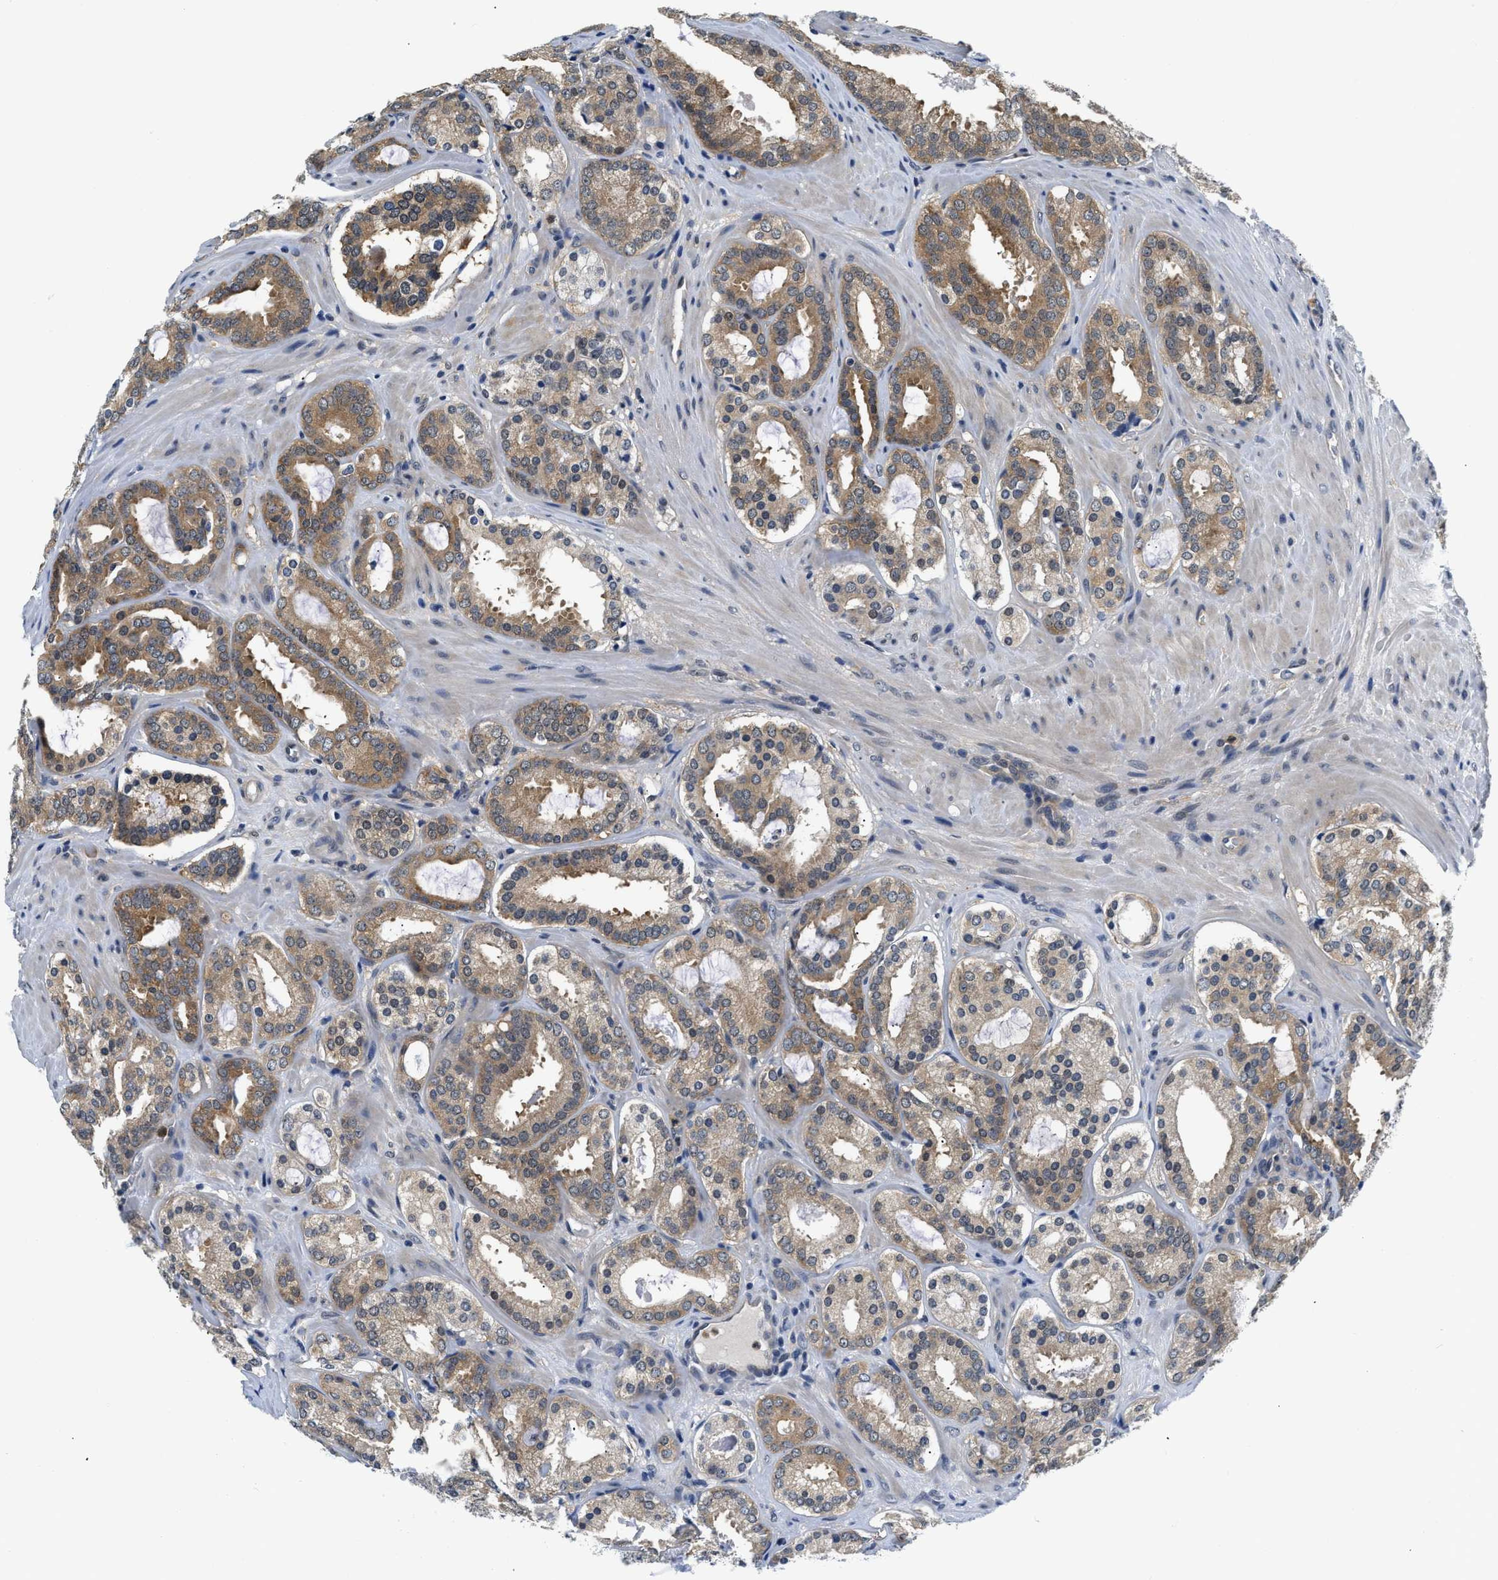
{"staining": {"intensity": "moderate", "quantity": ">75%", "location": "cytoplasmic/membranous"}, "tissue": "prostate cancer", "cell_type": "Tumor cells", "image_type": "cancer", "snomed": [{"axis": "morphology", "description": "Adenocarcinoma, Low grade"}, {"axis": "topography", "description": "Prostate"}], "caption": "Prostate cancer (low-grade adenocarcinoma) tissue displays moderate cytoplasmic/membranous expression in approximately >75% of tumor cells The staining was performed using DAB (3,3'-diaminobenzidine), with brown indicating positive protein expression. Nuclei are stained blue with hematoxylin.", "gene": "SMAD4", "patient": {"sex": "male", "age": 69}}